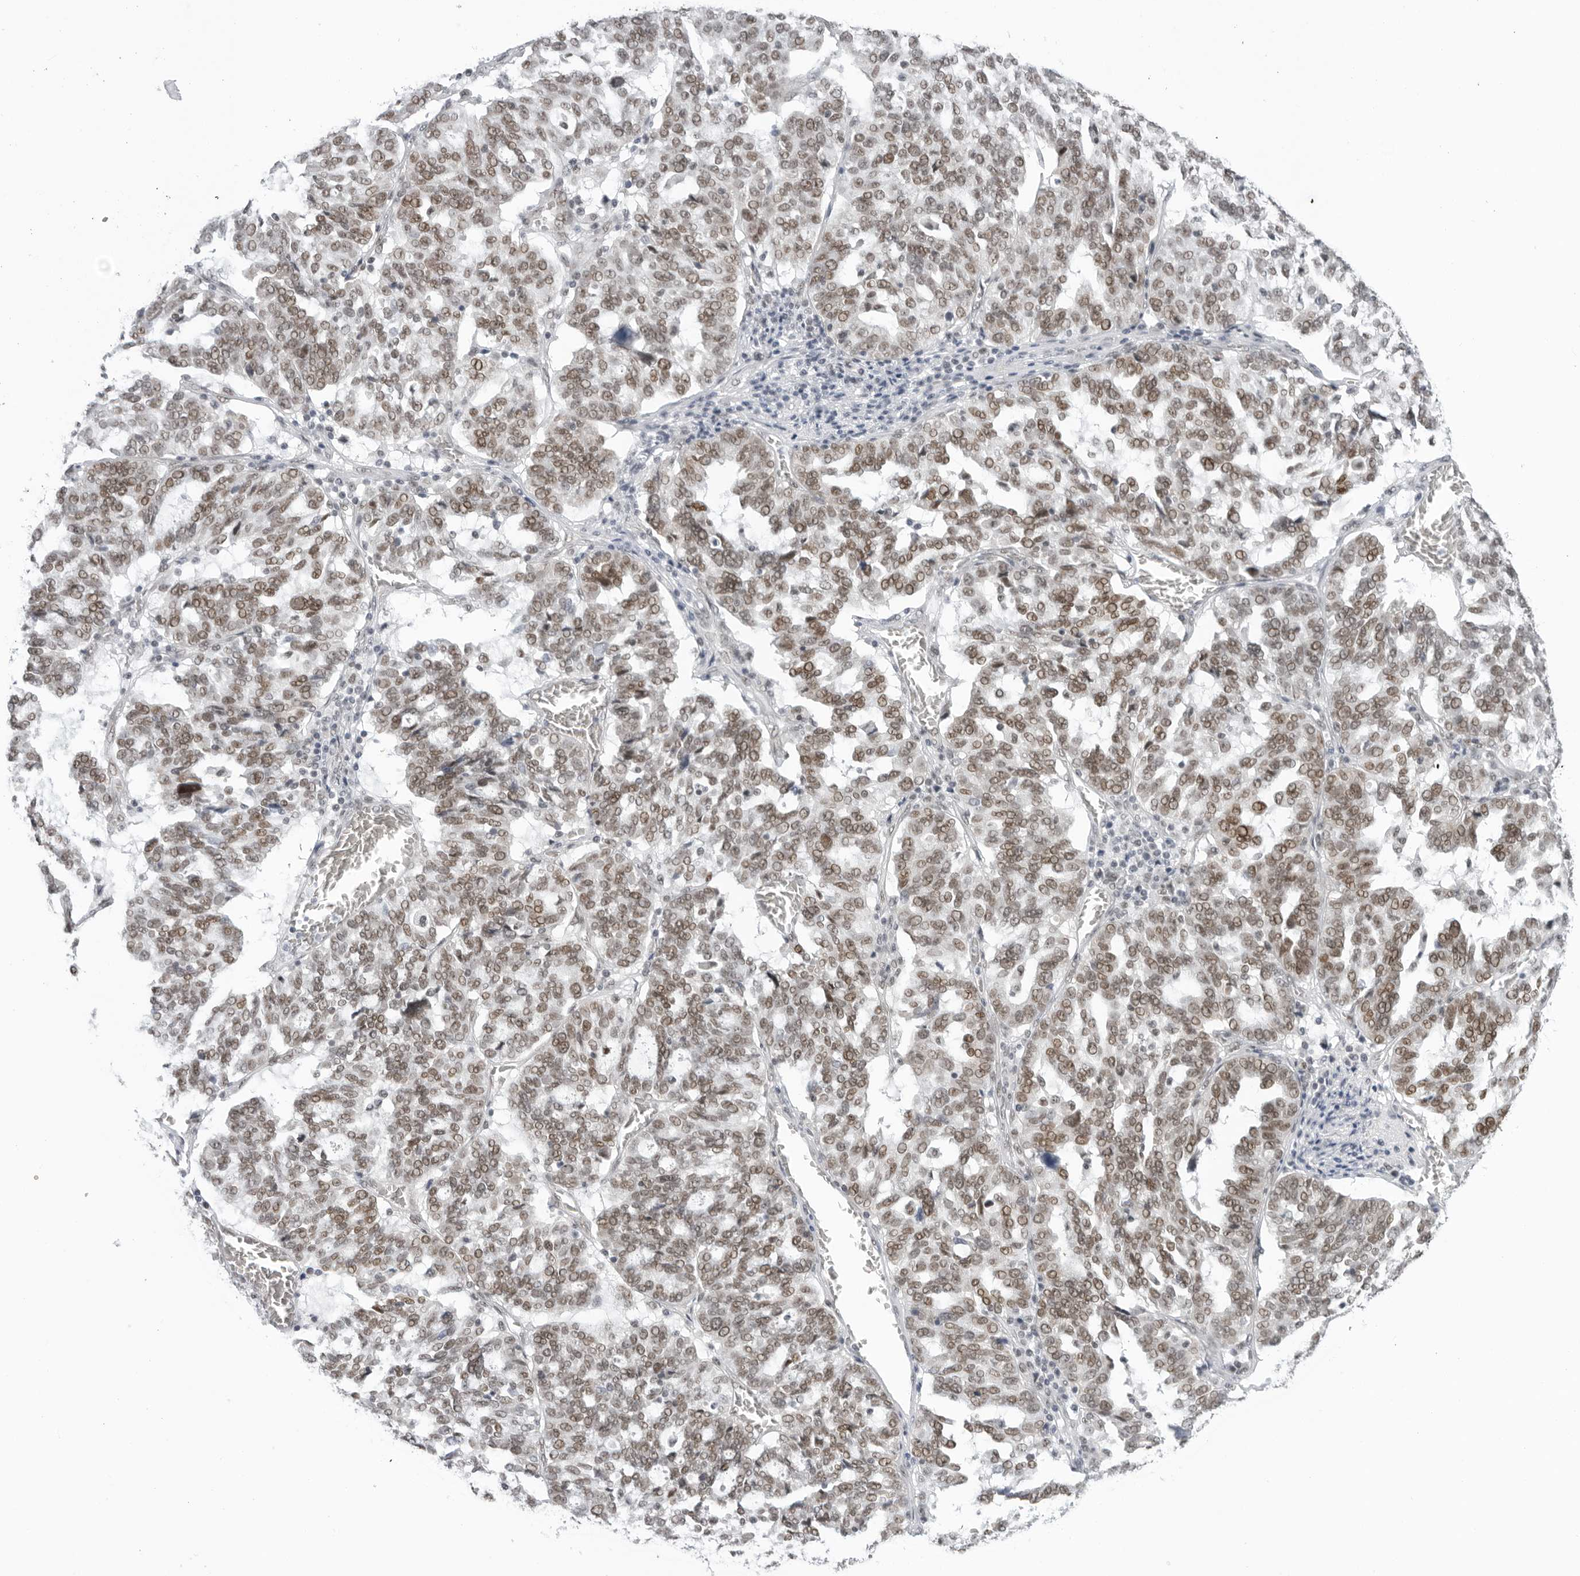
{"staining": {"intensity": "moderate", "quantity": ">75%", "location": "nuclear"}, "tissue": "ovarian cancer", "cell_type": "Tumor cells", "image_type": "cancer", "snomed": [{"axis": "morphology", "description": "Cystadenocarcinoma, serous, NOS"}, {"axis": "topography", "description": "Ovary"}], "caption": "The photomicrograph displays staining of ovarian cancer, revealing moderate nuclear protein staining (brown color) within tumor cells. The staining is performed using DAB brown chromogen to label protein expression. The nuclei are counter-stained blue using hematoxylin.", "gene": "FOXK2", "patient": {"sex": "female", "age": 59}}